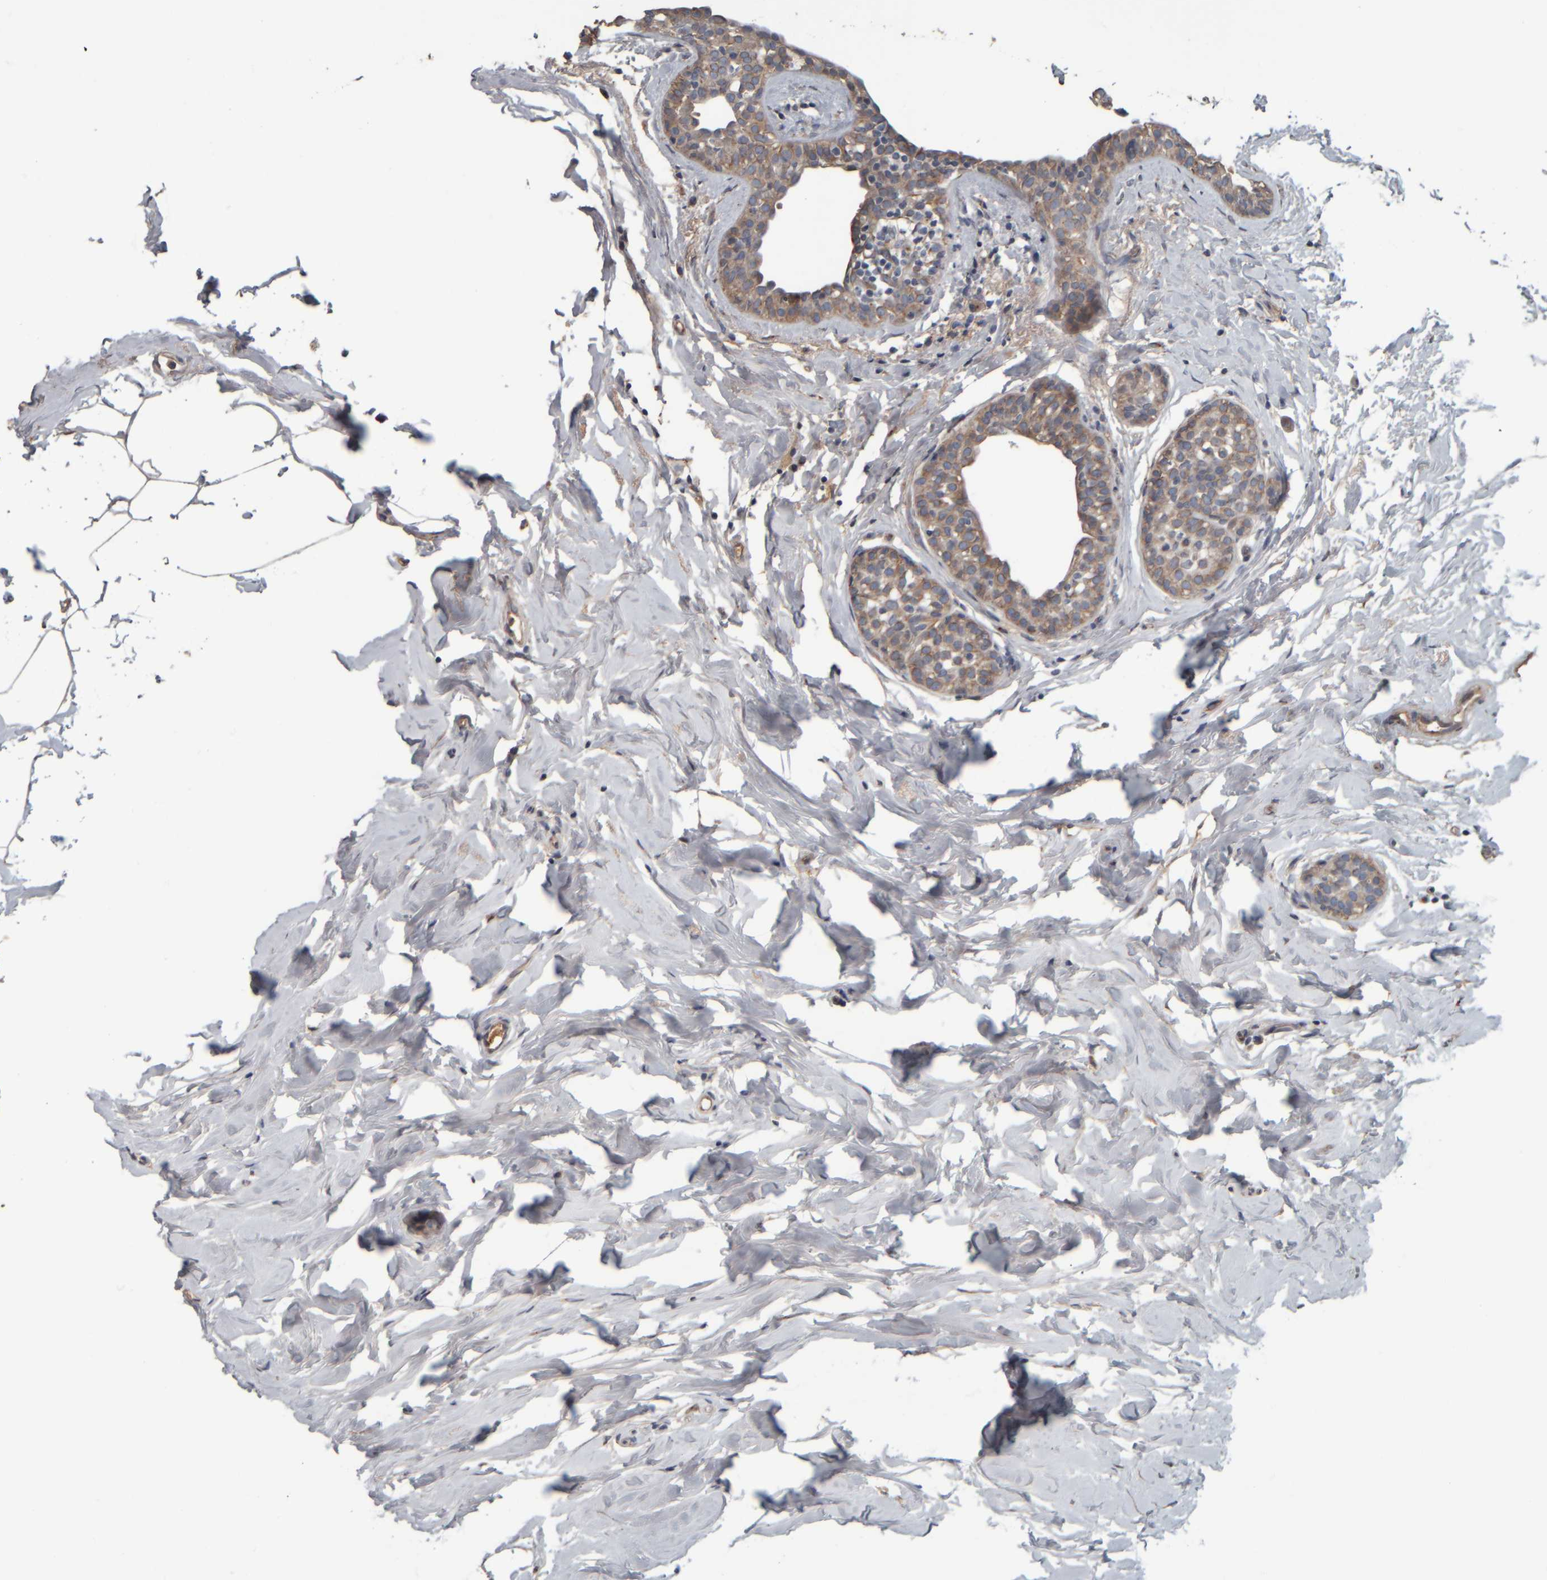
{"staining": {"intensity": "moderate", "quantity": ">75%", "location": "cytoplasmic/membranous"}, "tissue": "breast cancer", "cell_type": "Tumor cells", "image_type": "cancer", "snomed": [{"axis": "morphology", "description": "Duct carcinoma"}, {"axis": "topography", "description": "Breast"}], "caption": "A photomicrograph of human invasive ductal carcinoma (breast) stained for a protein reveals moderate cytoplasmic/membranous brown staining in tumor cells. (IHC, brightfield microscopy, high magnification).", "gene": "CAVIN4", "patient": {"sex": "female", "age": 55}}